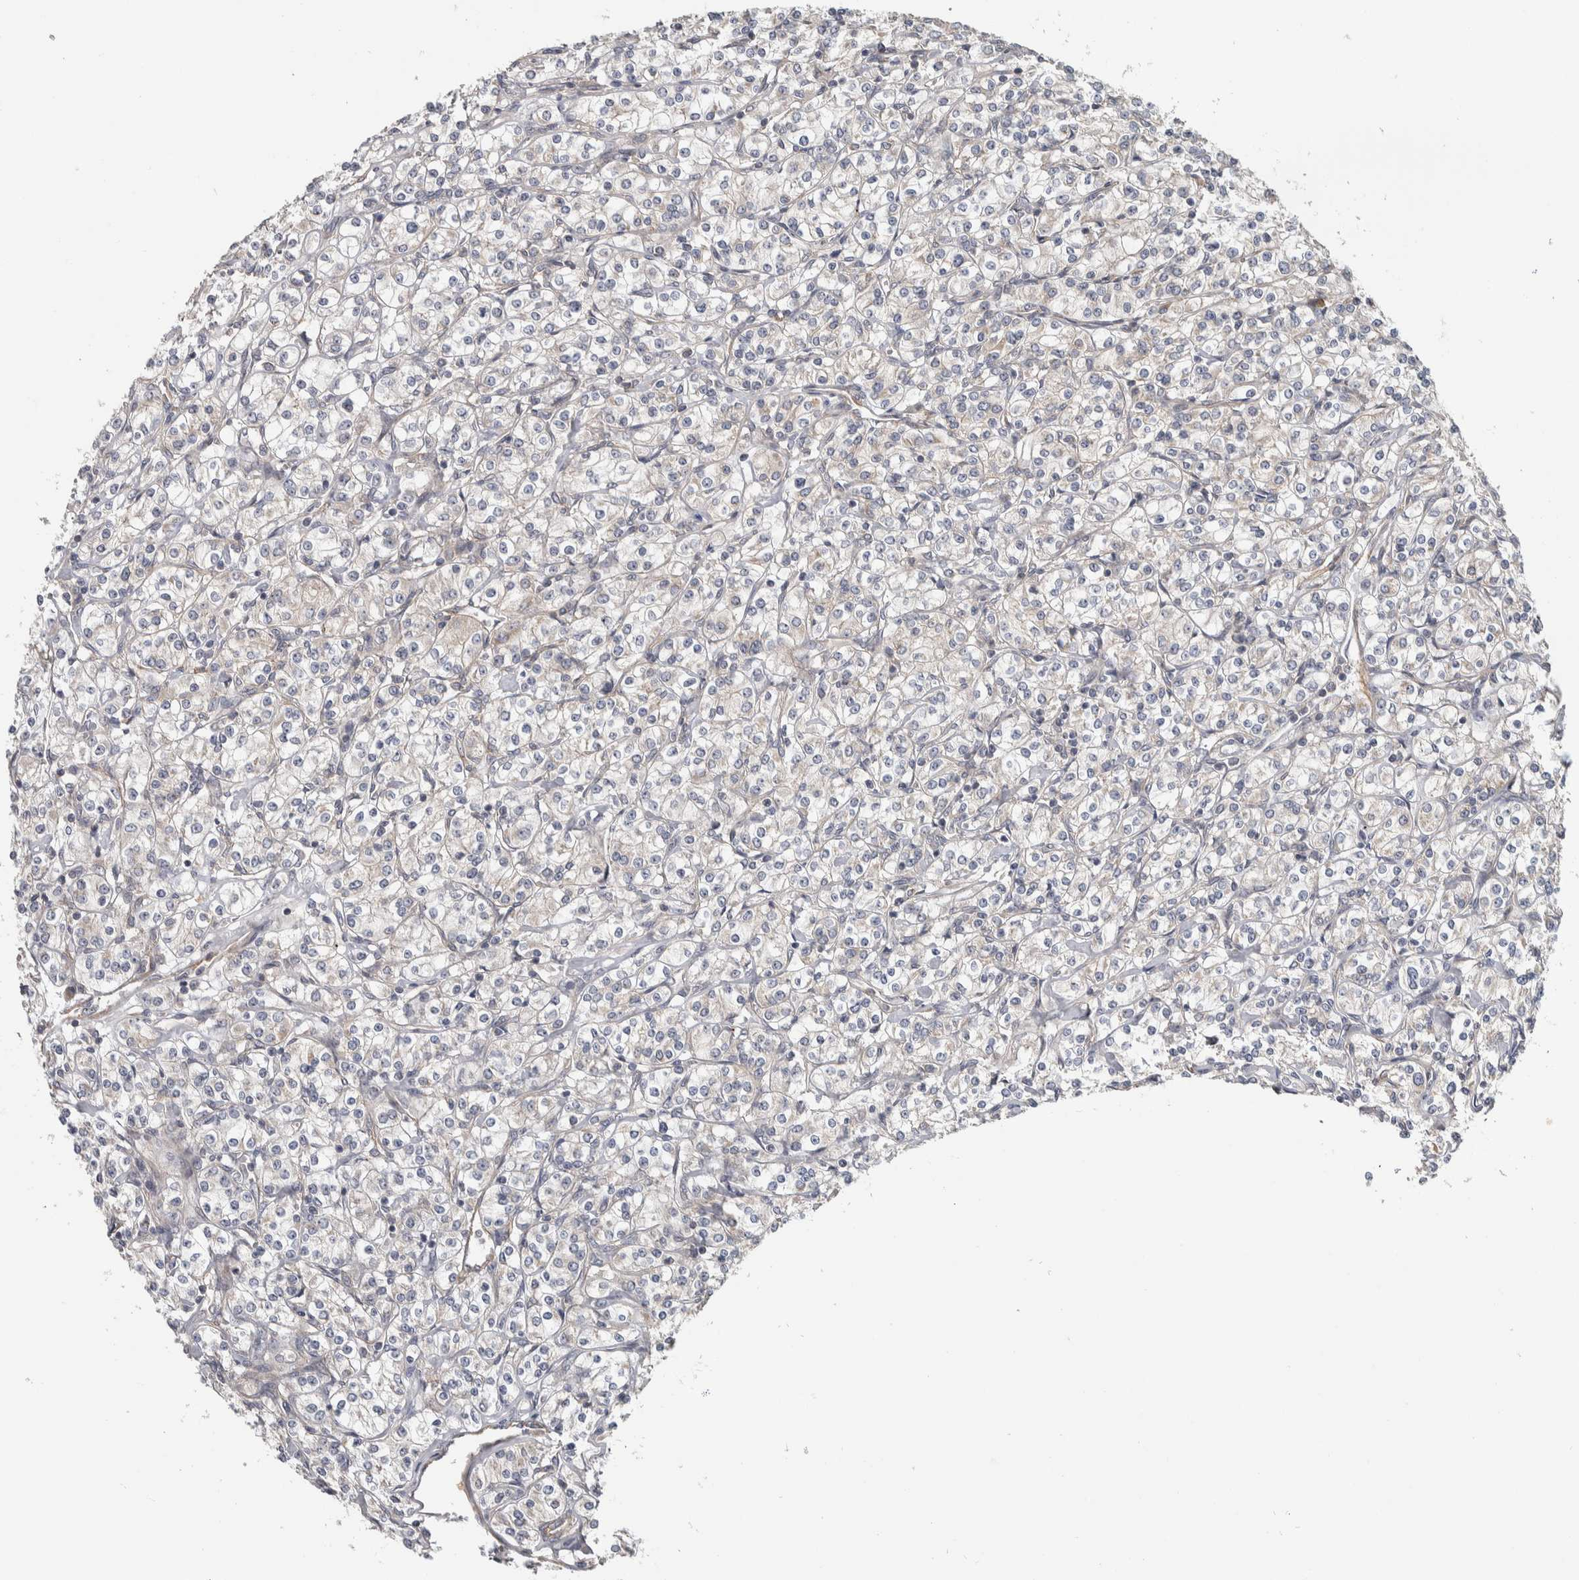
{"staining": {"intensity": "negative", "quantity": "none", "location": "none"}, "tissue": "renal cancer", "cell_type": "Tumor cells", "image_type": "cancer", "snomed": [{"axis": "morphology", "description": "Adenocarcinoma, NOS"}, {"axis": "topography", "description": "Kidney"}], "caption": "Tumor cells are negative for protein expression in human adenocarcinoma (renal). (DAB immunohistochemistry (IHC) visualized using brightfield microscopy, high magnification).", "gene": "CHMP4C", "patient": {"sex": "male", "age": 77}}